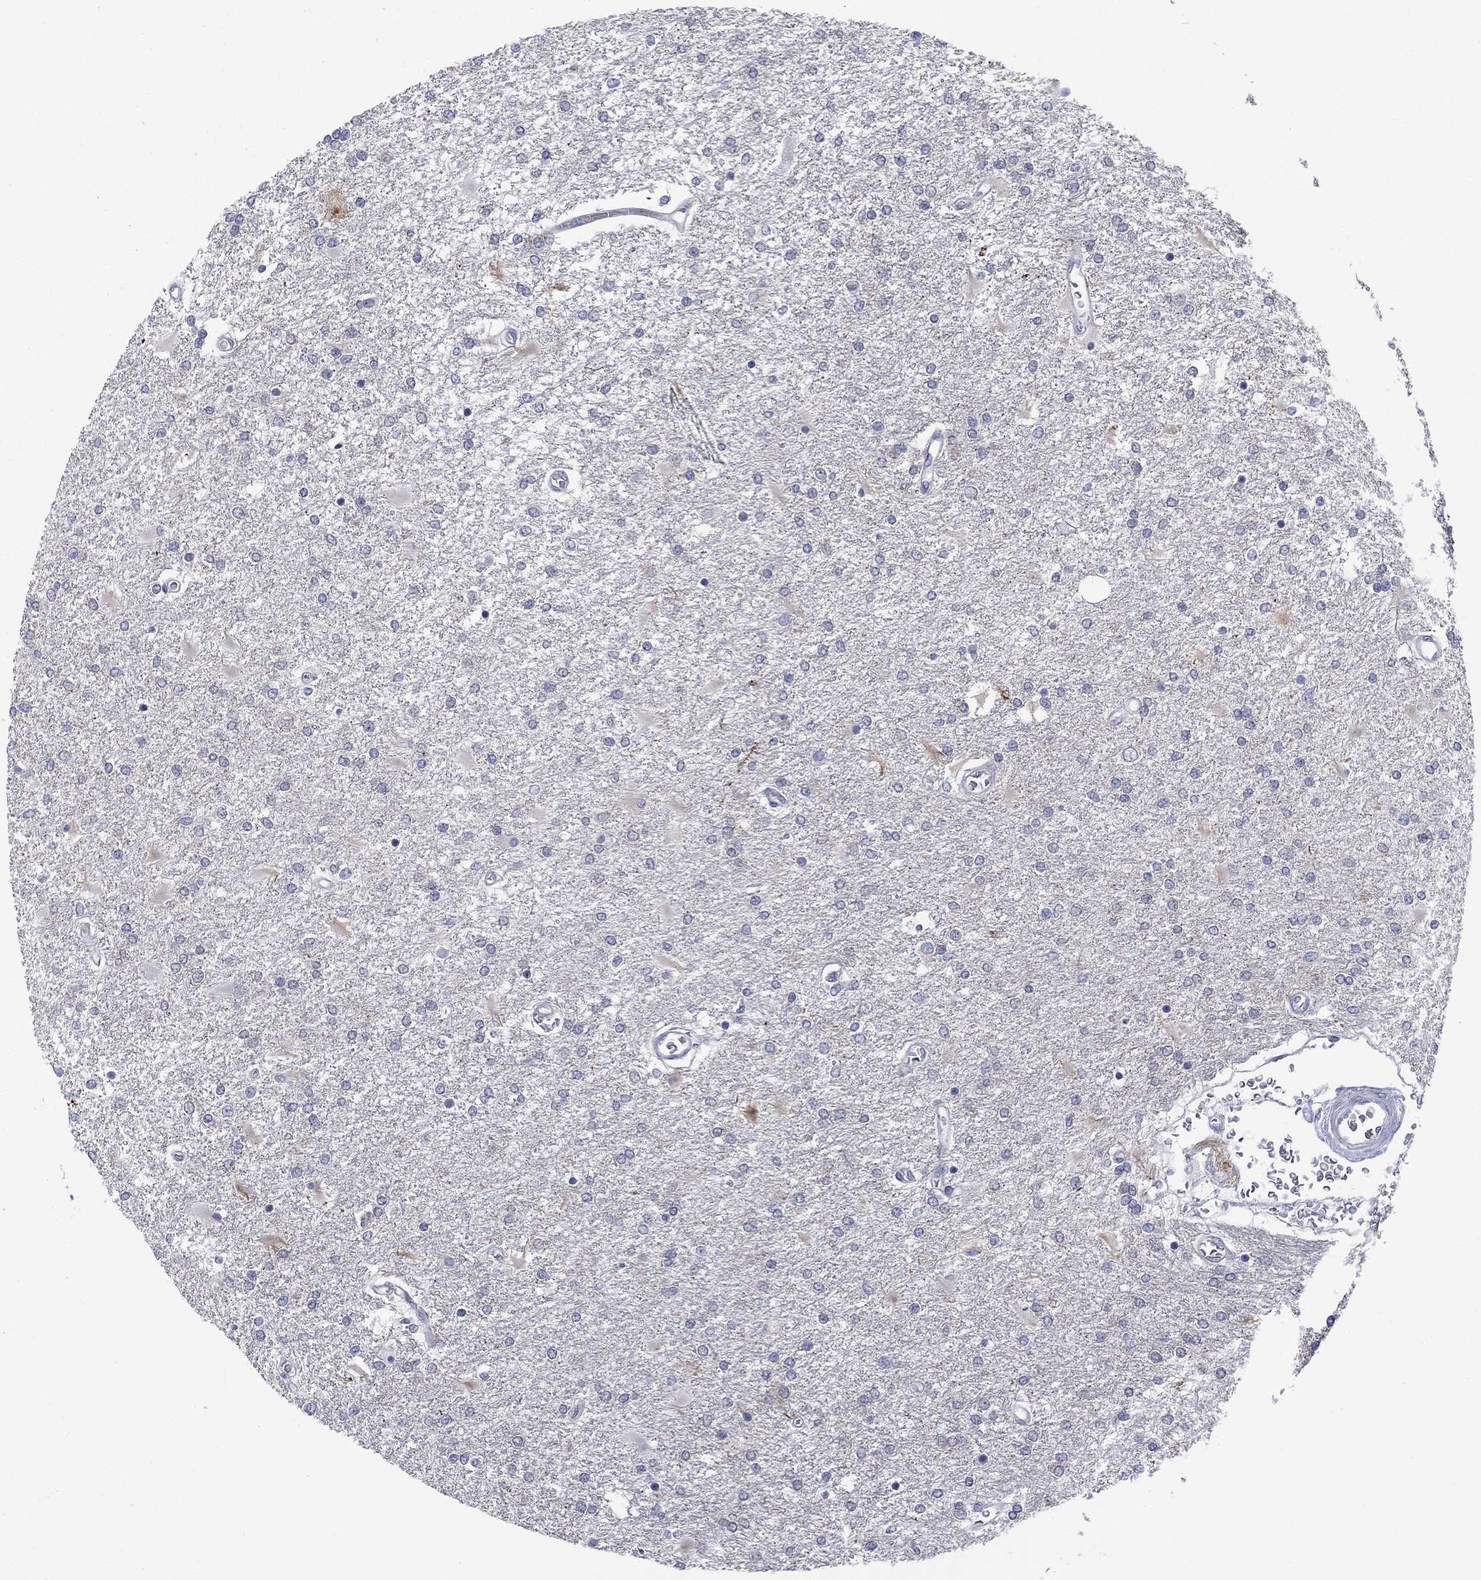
{"staining": {"intensity": "negative", "quantity": "none", "location": "none"}, "tissue": "glioma", "cell_type": "Tumor cells", "image_type": "cancer", "snomed": [{"axis": "morphology", "description": "Glioma, malignant, High grade"}, {"axis": "topography", "description": "Cerebral cortex"}], "caption": "Immunohistochemistry (IHC) of glioma displays no positivity in tumor cells.", "gene": "FXR1", "patient": {"sex": "male", "age": 79}}